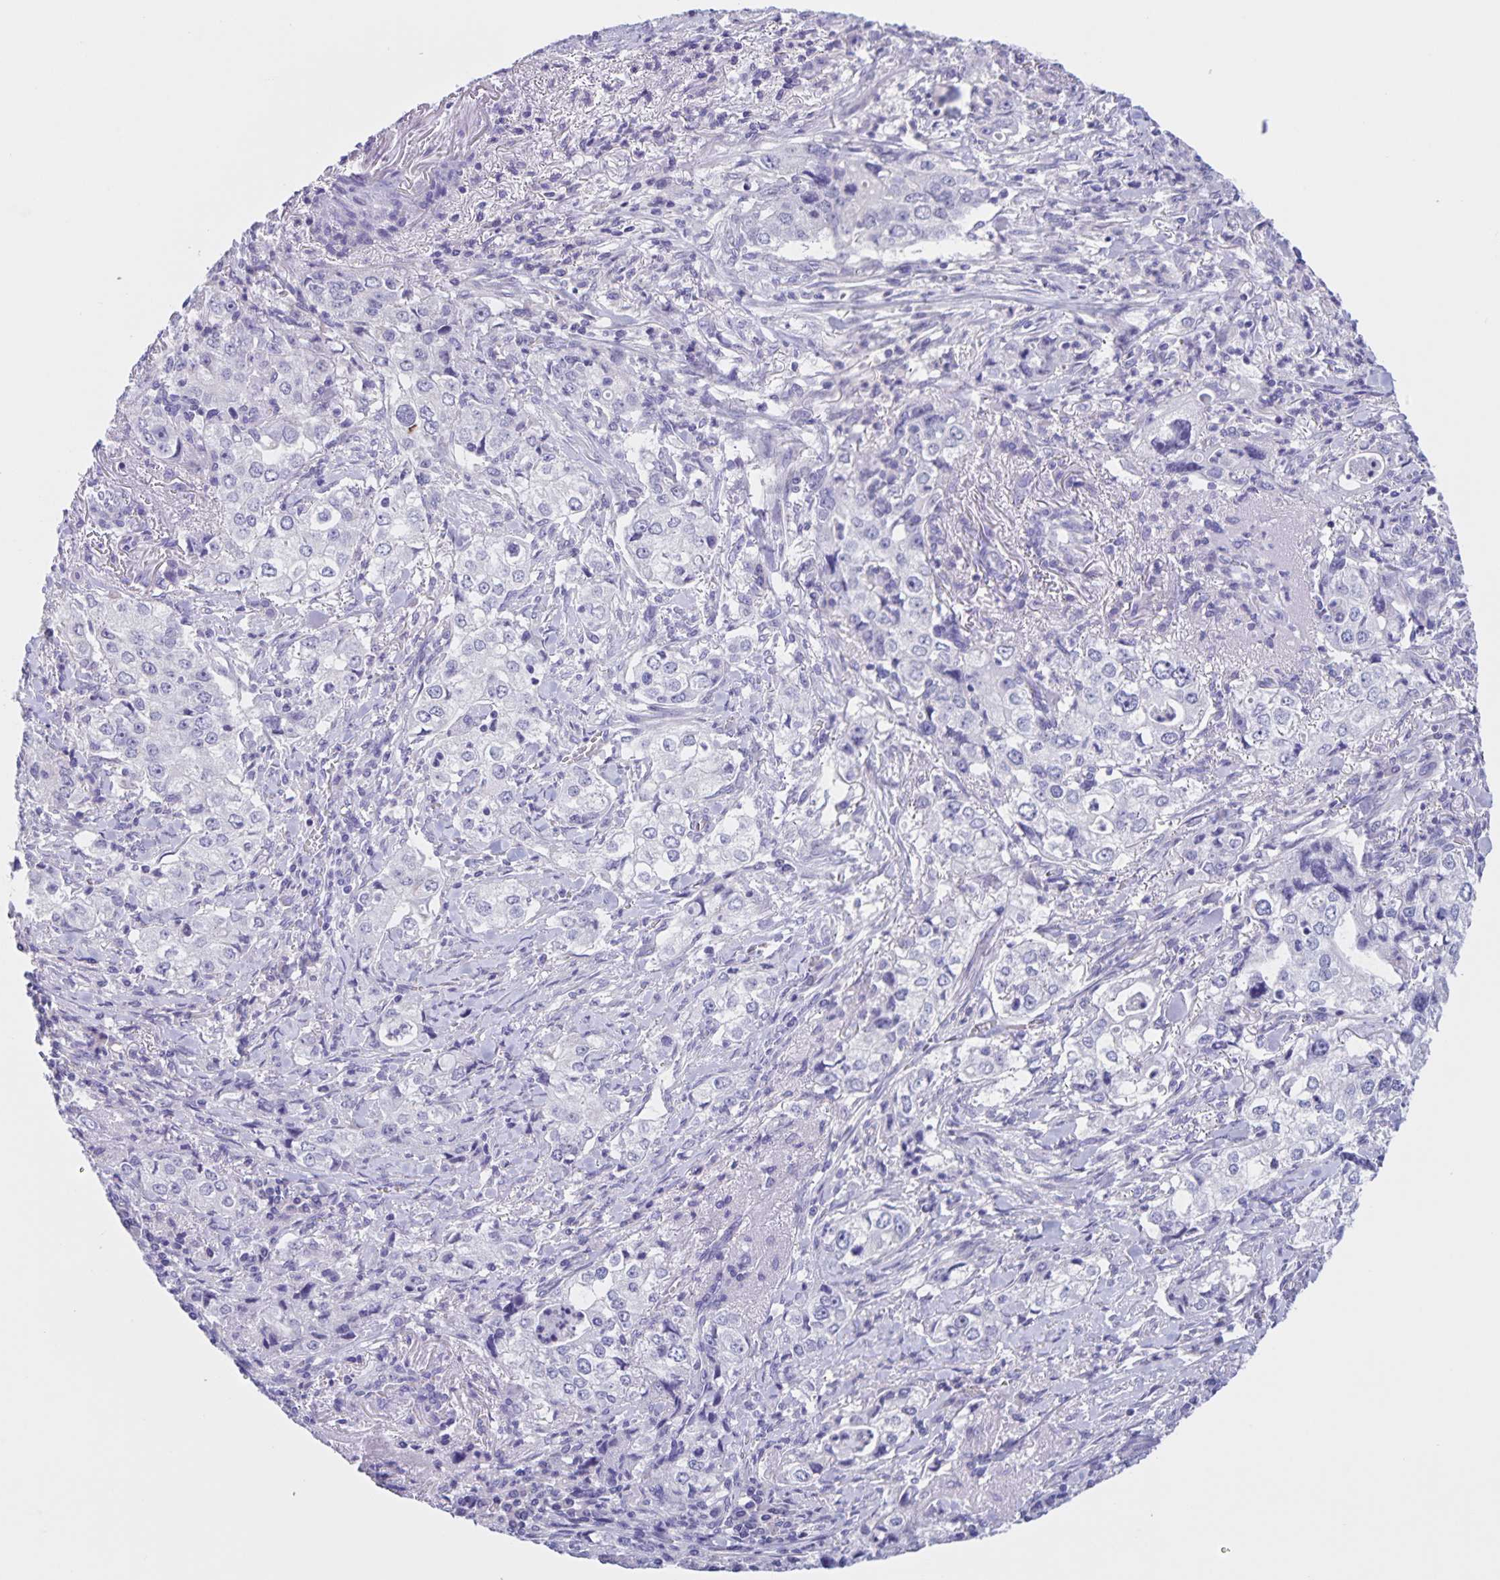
{"staining": {"intensity": "negative", "quantity": "none", "location": "none"}, "tissue": "stomach cancer", "cell_type": "Tumor cells", "image_type": "cancer", "snomed": [{"axis": "morphology", "description": "Adenocarcinoma, NOS"}, {"axis": "topography", "description": "Stomach, upper"}], "caption": "Immunohistochemical staining of stomach cancer (adenocarcinoma) reveals no significant positivity in tumor cells.", "gene": "DMGDH", "patient": {"sex": "male", "age": 75}}